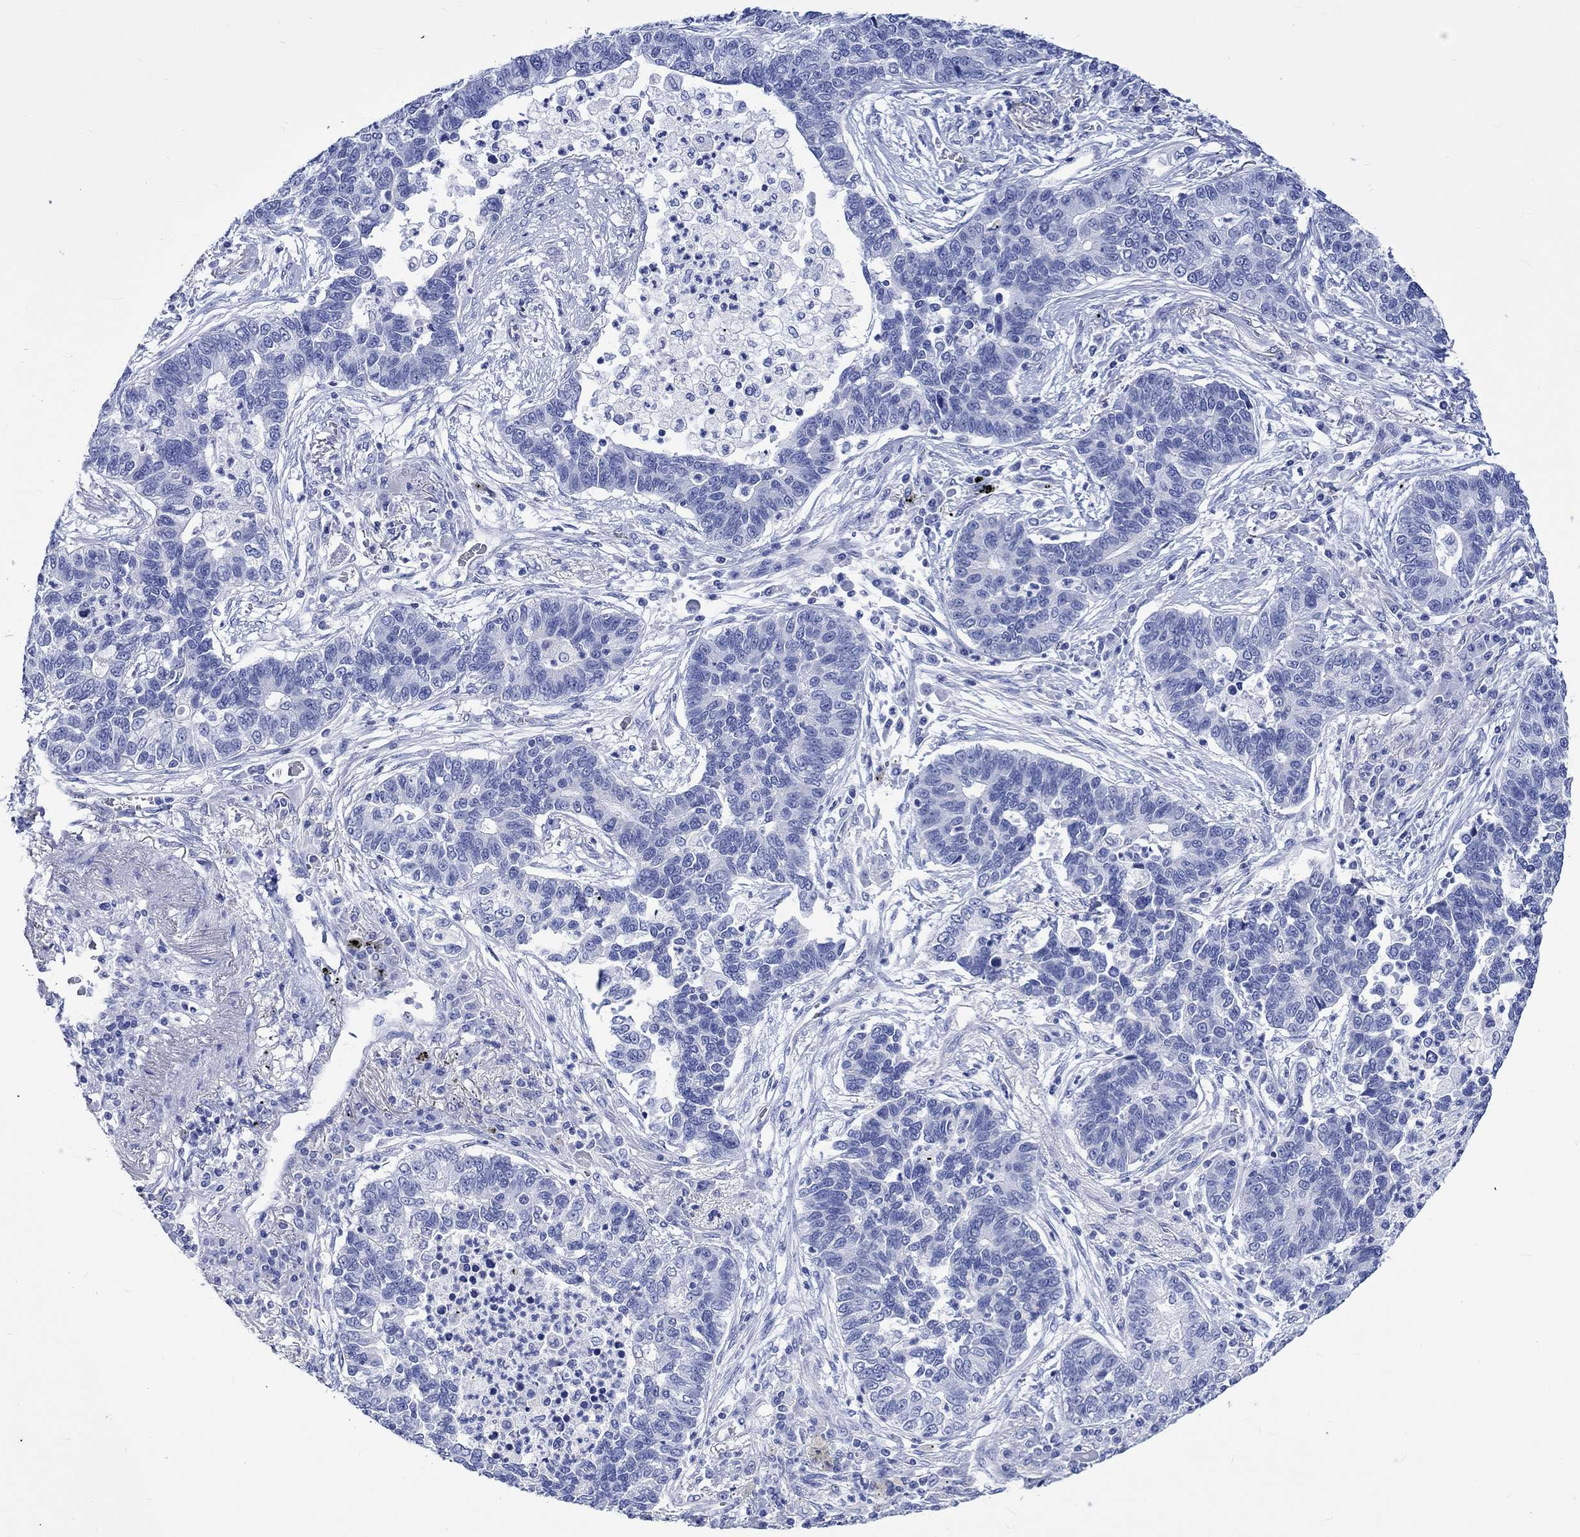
{"staining": {"intensity": "negative", "quantity": "none", "location": "none"}, "tissue": "lung cancer", "cell_type": "Tumor cells", "image_type": "cancer", "snomed": [{"axis": "morphology", "description": "Adenocarcinoma, NOS"}, {"axis": "topography", "description": "Lung"}], "caption": "Adenocarcinoma (lung) stained for a protein using immunohistochemistry (IHC) demonstrates no positivity tumor cells.", "gene": "KLHL33", "patient": {"sex": "female", "age": 57}}